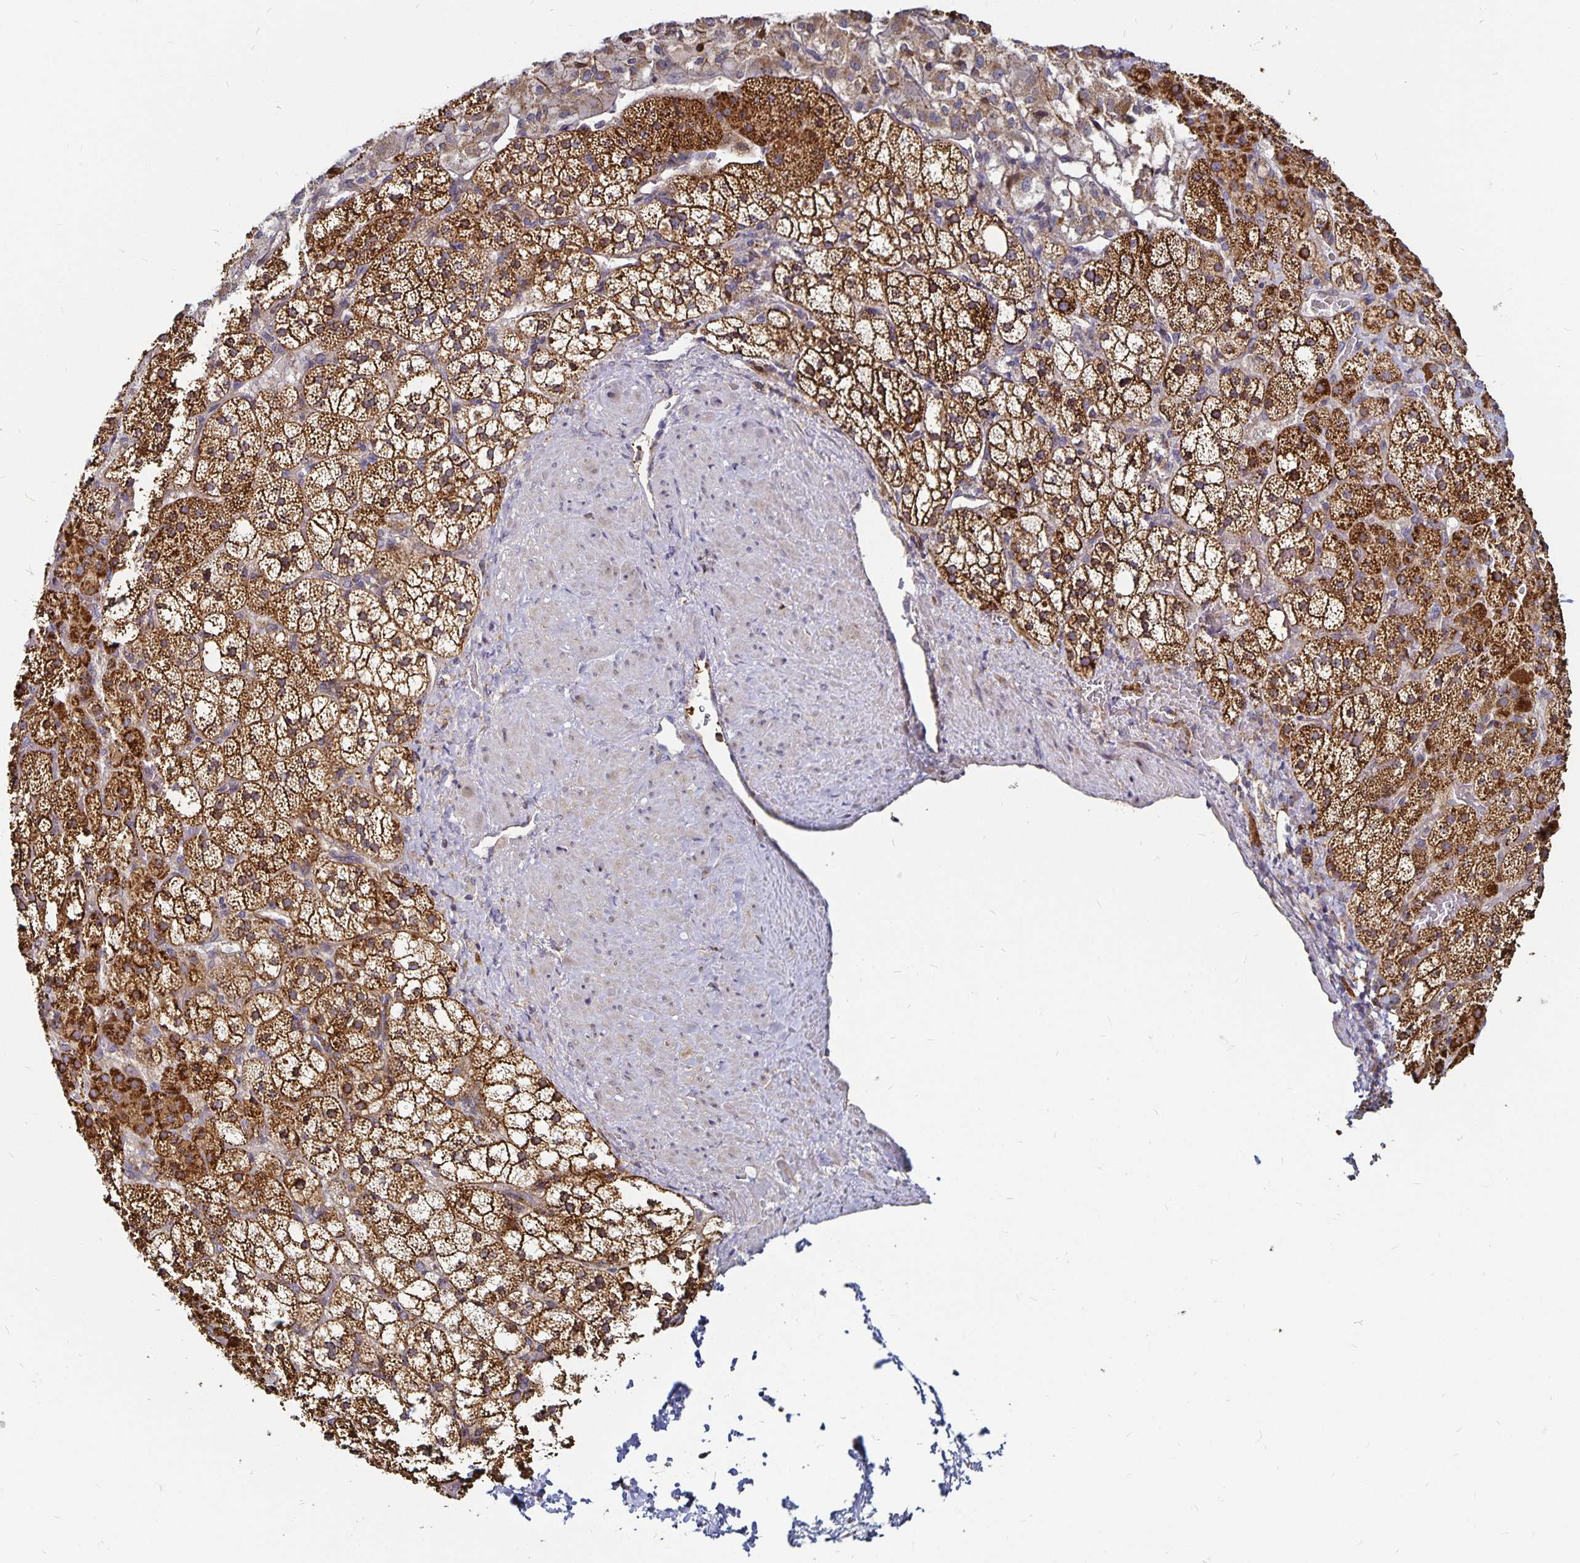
{"staining": {"intensity": "strong", "quantity": ">75%", "location": "cytoplasmic/membranous"}, "tissue": "adrenal gland", "cell_type": "Glandular cells", "image_type": "normal", "snomed": [{"axis": "morphology", "description": "Normal tissue, NOS"}, {"axis": "topography", "description": "Adrenal gland"}], "caption": "Brown immunohistochemical staining in unremarkable human adrenal gland reveals strong cytoplasmic/membranous expression in about >75% of glandular cells. Ihc stains the protein of interest in brown and the nuclei are stained blue.", "gene": "CYP27A1", "patient": {"sex": "male", "age": 53}}